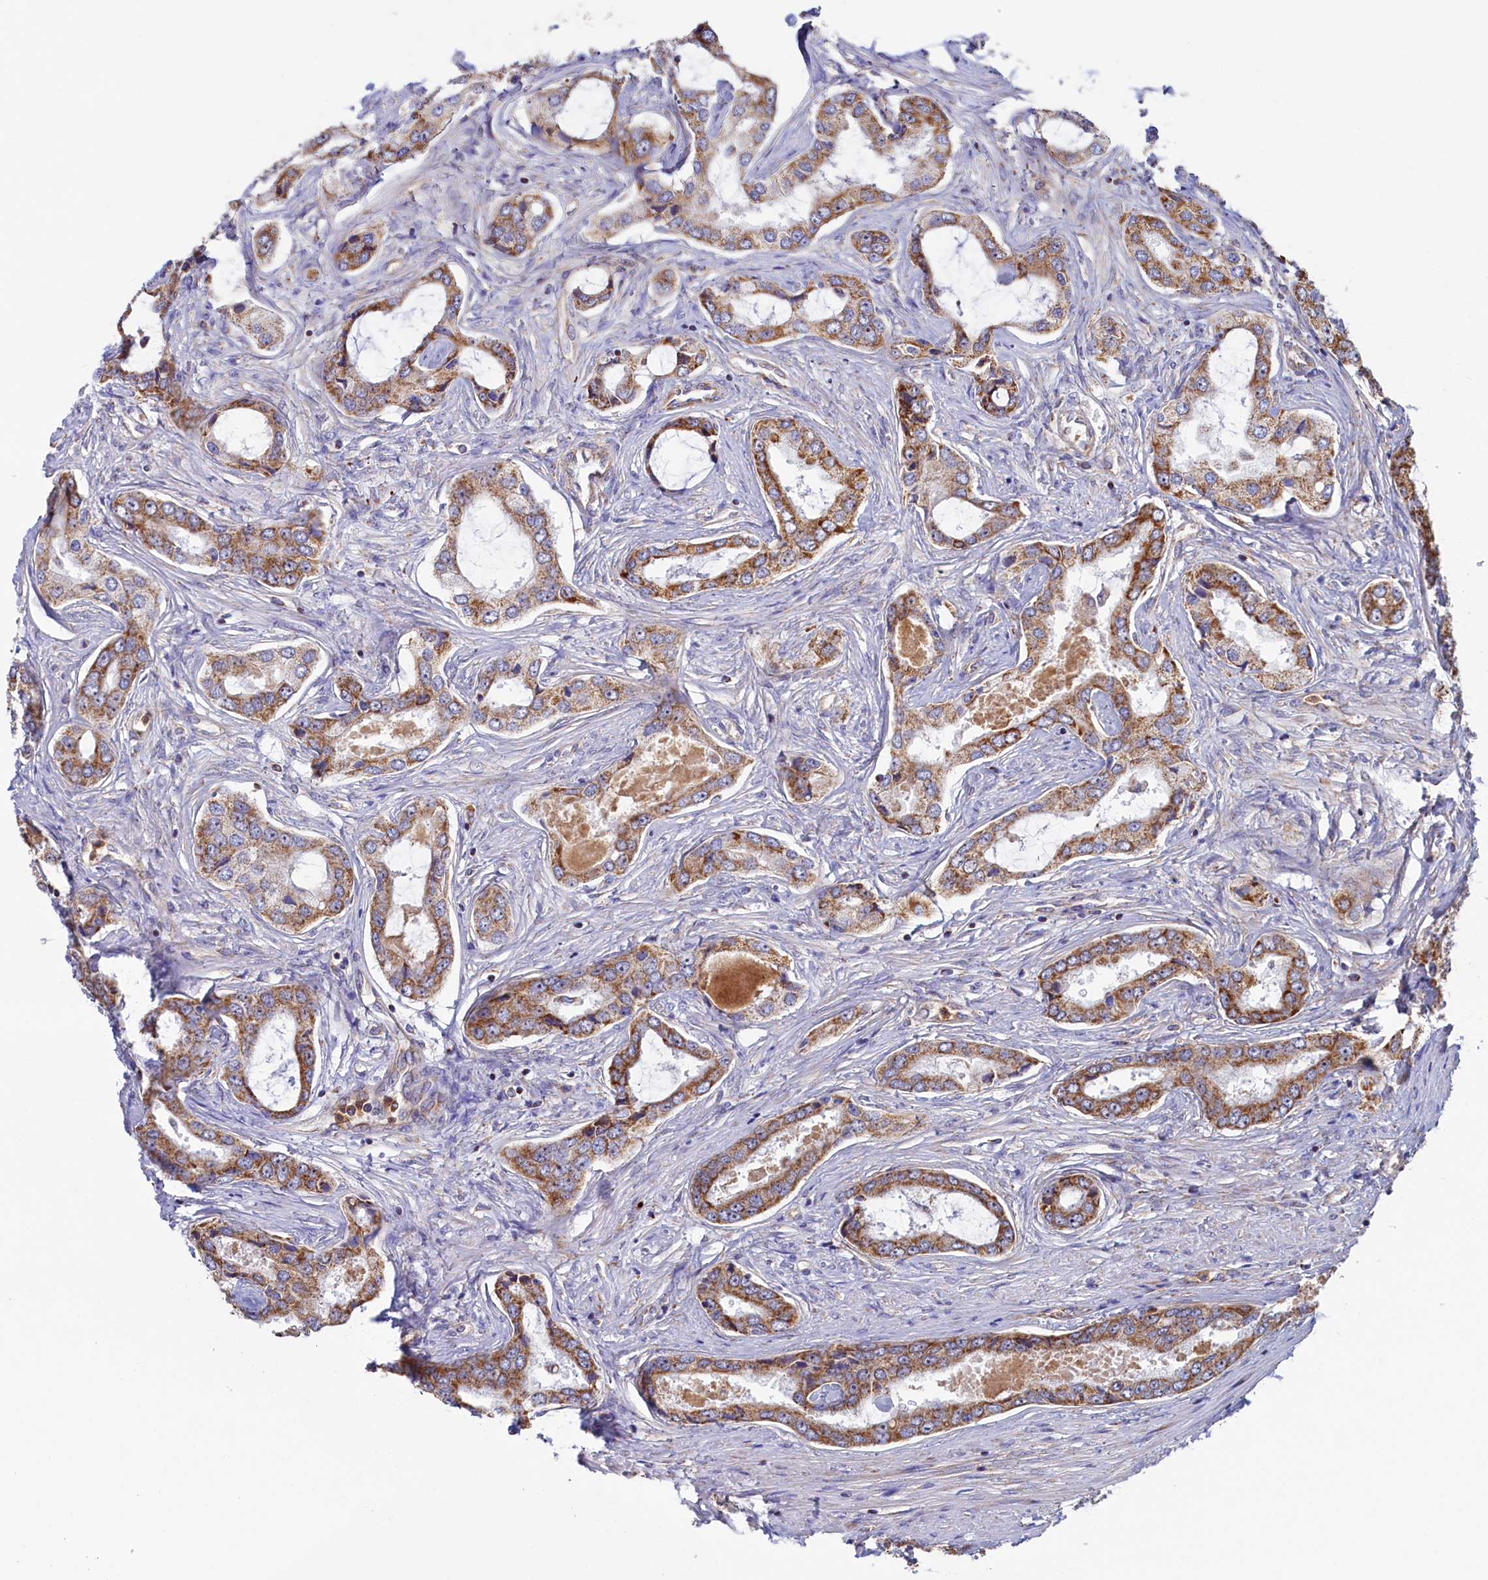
{"staining": {"intensity": "moderate", "quantity": ">75%", "location": "cytoplasmic/membranous"}, "tissue": "prostate cancer", "cell_type": "Tumor cells", "image_type": "cancer", "snomed": [{"axis": "morphology", "description": "Adenocarcinoma, Low grade"}, {"axis": "topography", "description": "Prostate"}], "caption": "There is medium levels of moderate cytoplasmic/membranous positivity in tumor cells of prostate cancer (adenocarcinoma (low-grade)), as demonstrated by immunohistochemical staining (brown color).", "gene": "UBE3B", "patient": {"sex": "male", "age": 68}}